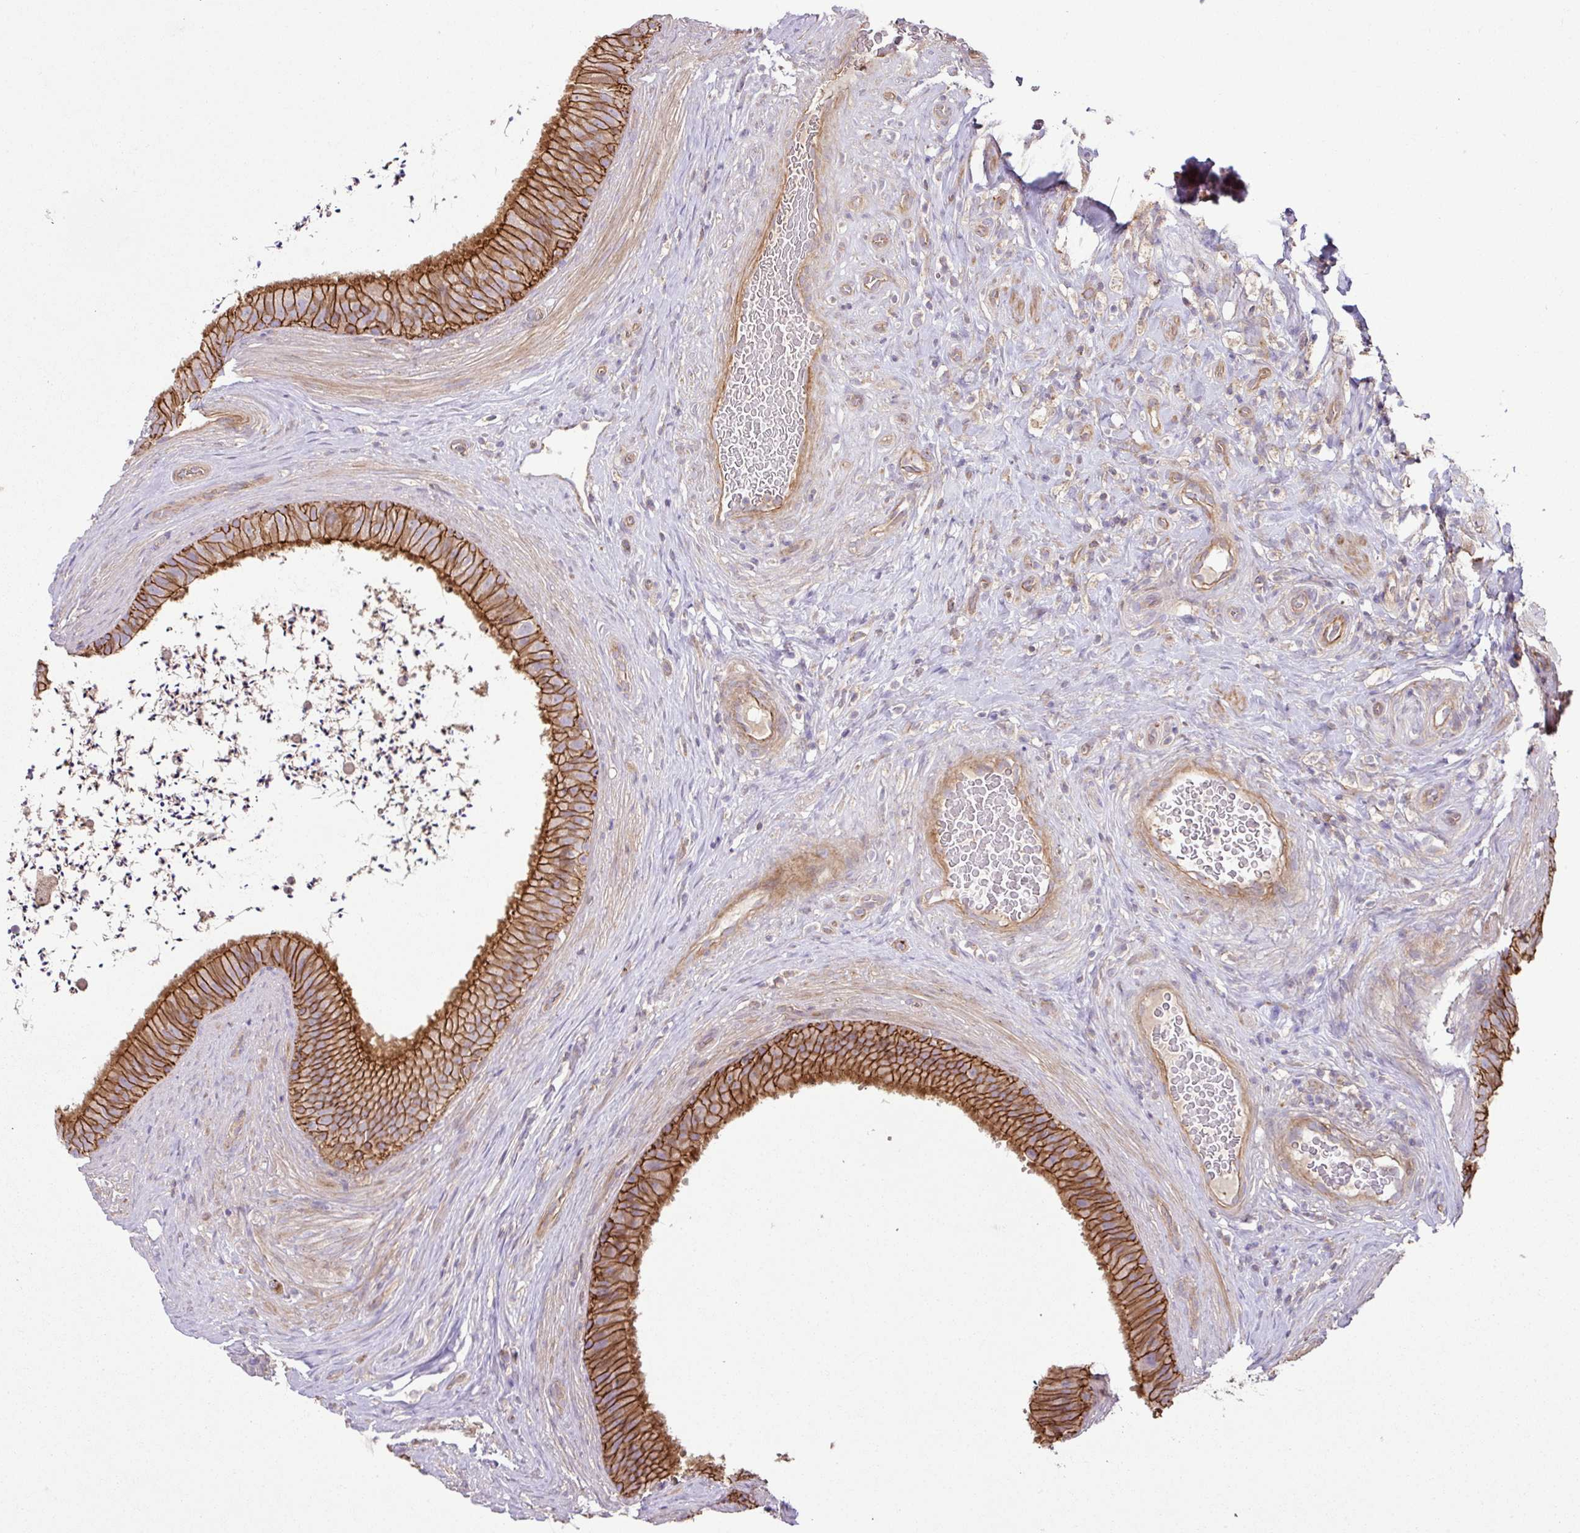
{"staining": {"intensity": "strong", "quantity": ">75%", "location": "cytoplasmic/membranous"}, "tissue": "epididymis", "cell_type": "Glandular cells", "image_type": "normal", "snomed": [{"axis": "morphology", "description": "Normal tissue, NOS"}, {"axis": "topography", "description": "Testis"}, {"axis": "topography", "description": "Epididymis"}], "caption": "This histopathology image exhibits immunohistochemistry (IHC) staining of normal epididymis, with high strong cytoplasmic/membranous positivity in about >75% of glandular cells.", "gene": "RIC1", "patient": {"sex": "male", "age": 41}}